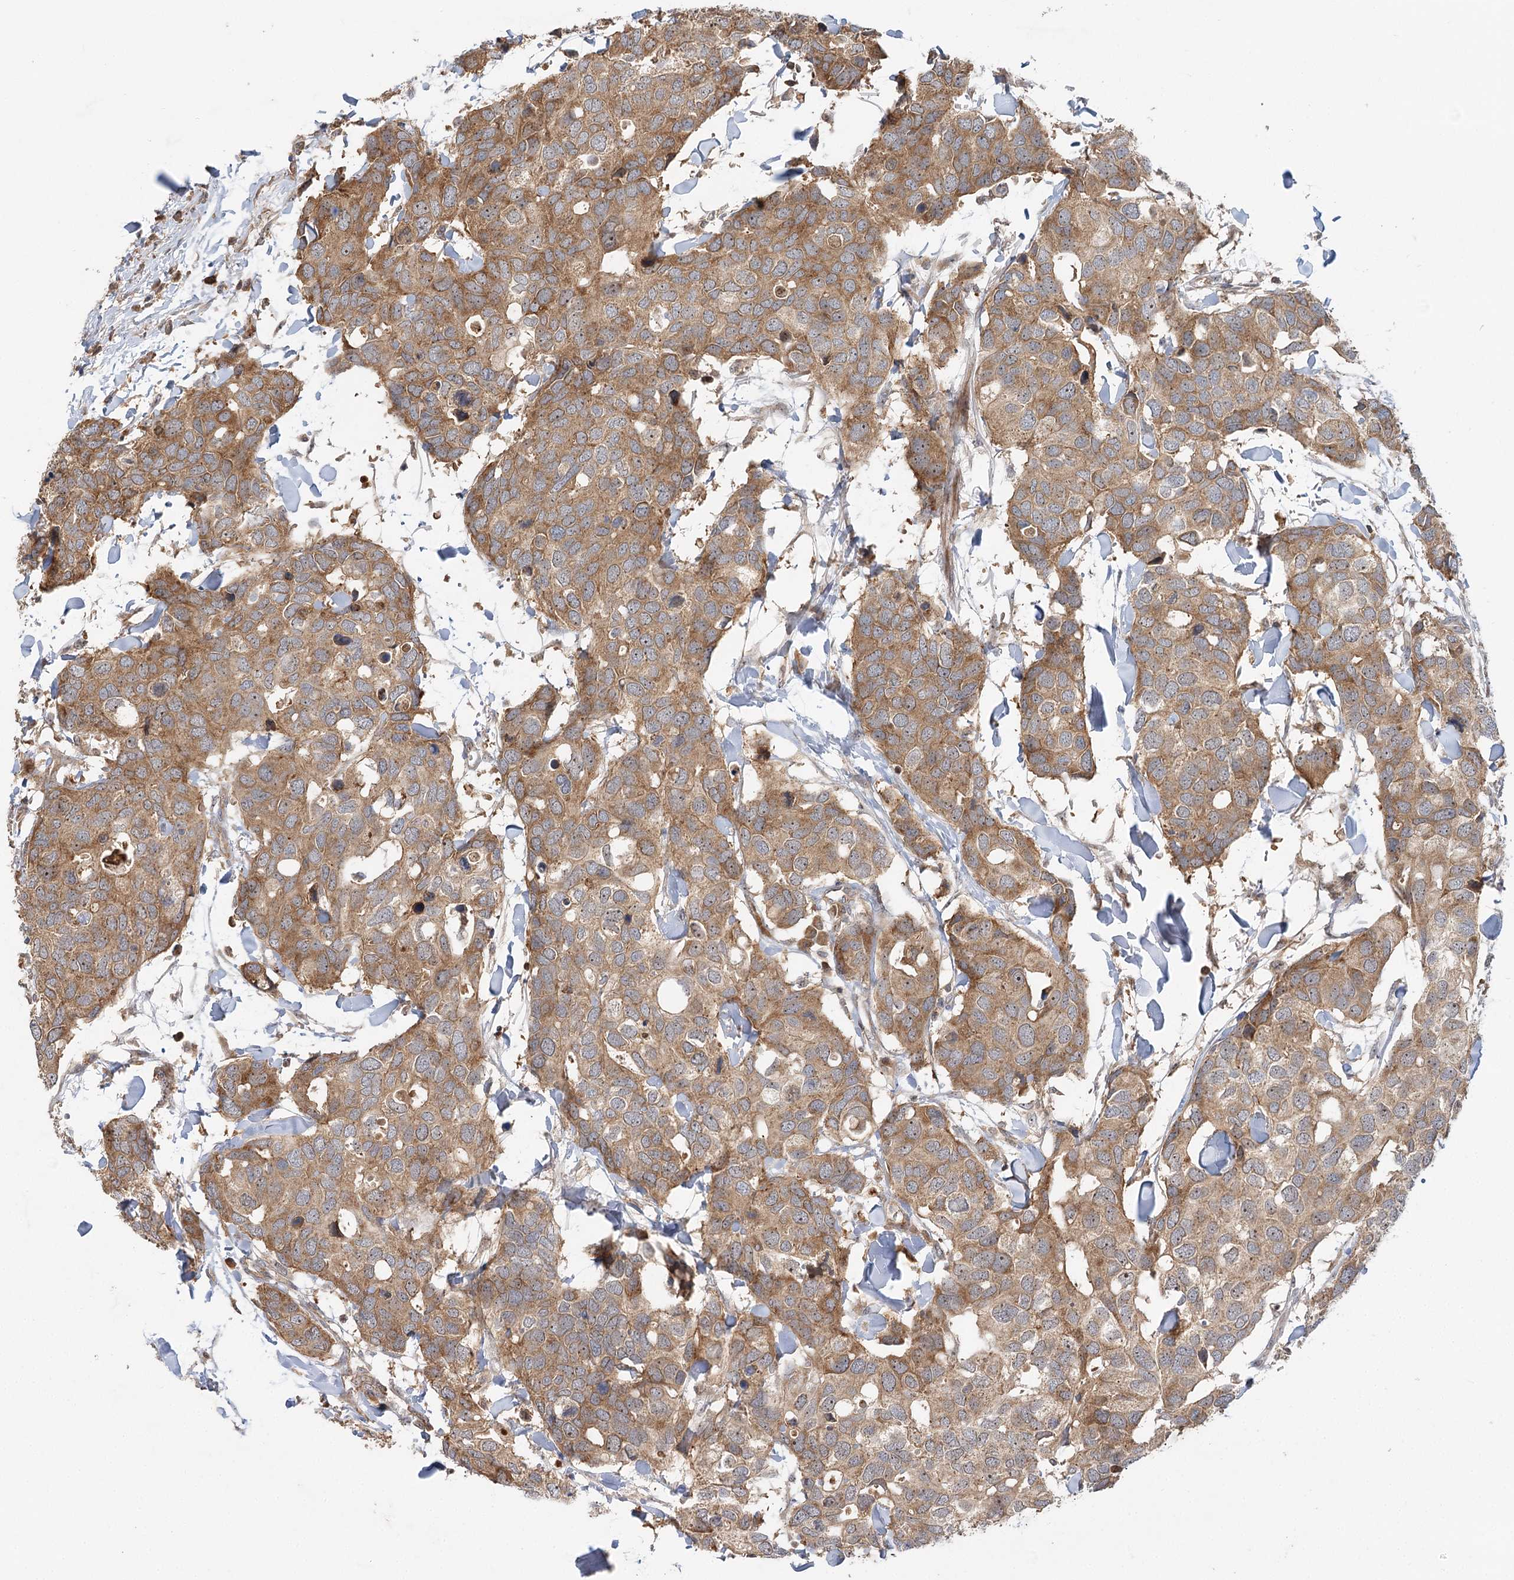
{"staining": {"intensity": "moderate", "quantity": ">75%", "location": "cytoplasmic/membranous,nuclear"}, "tissue": "breast cancer", "cell_type": "Tumor cells", "image_type": "cancer", "snomed": [{"axis": "morphology", "description": "Duct carcinoma"}, {"axis": "topography", "description": "Breast"}], "caption": "High-power microscopy captured an immunohistochemistry (IHC) image of breast cancer, revealing moderate cytoplasmic/membranous and nuclear staining in approximately >75% of tumor cells.", "gene": "RAPGEF6", "patient": {"sex": "female", "age": 83}}